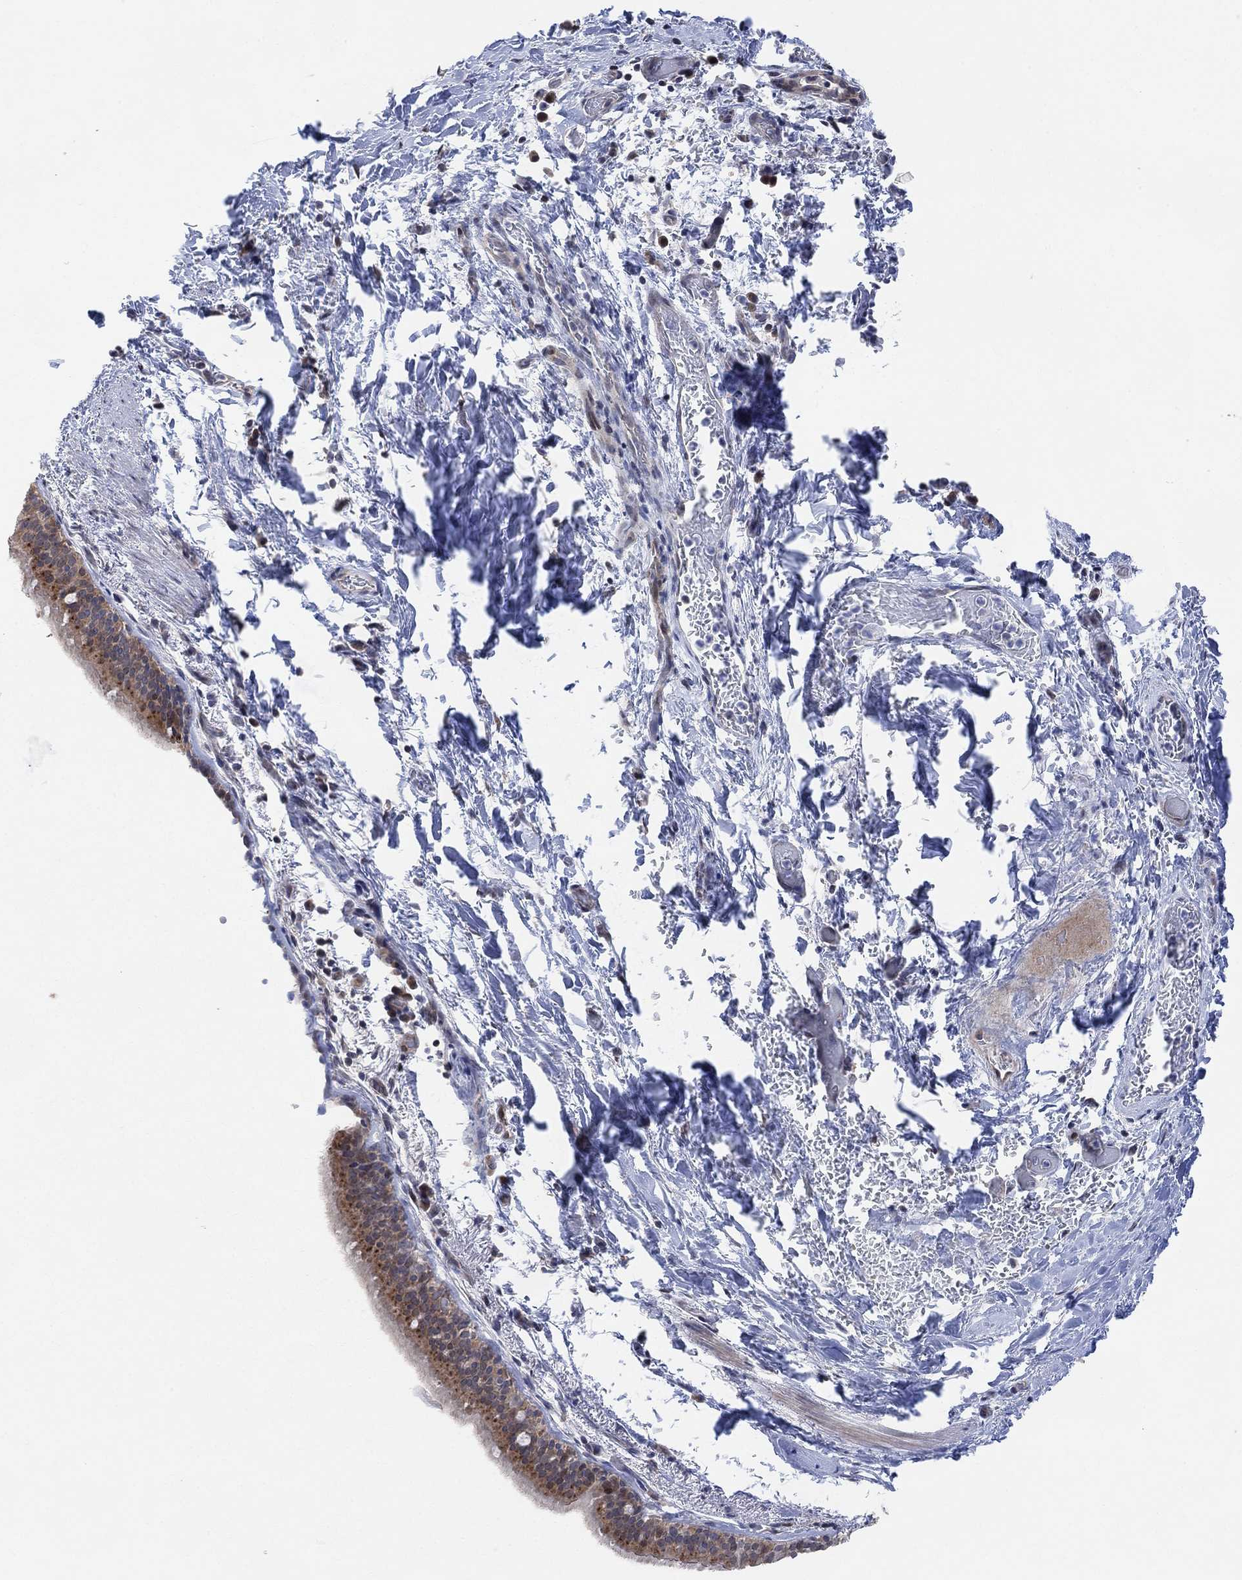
{"staining": {"intensity": "moderate", "quantity": "25%-75%", "location": "cytoplasmic/membranous"}, "tissue": "bronchus", "cell_type": "Respiratory epithelial cells", "image_type": "normal", "snomed": [{"axis": "morphology", "description": "Normal tissue, NOS"}, {"axis": "morphology", "description": "Squamous cell carcinoma, NOS"}, {"axis": "topography", "description": "Bronchus"}, {"axis": "topography", "description": "Lung"}], "caption": "Bronchus stained for a protein reveals moderate cytoplasmic/membranous positivity in respiratory epithelial cells. The protein is shown in brown color, while the nuclei are stained blue.", "gene": "CNTF", "patient": {"sex": "male", "age": 69}}